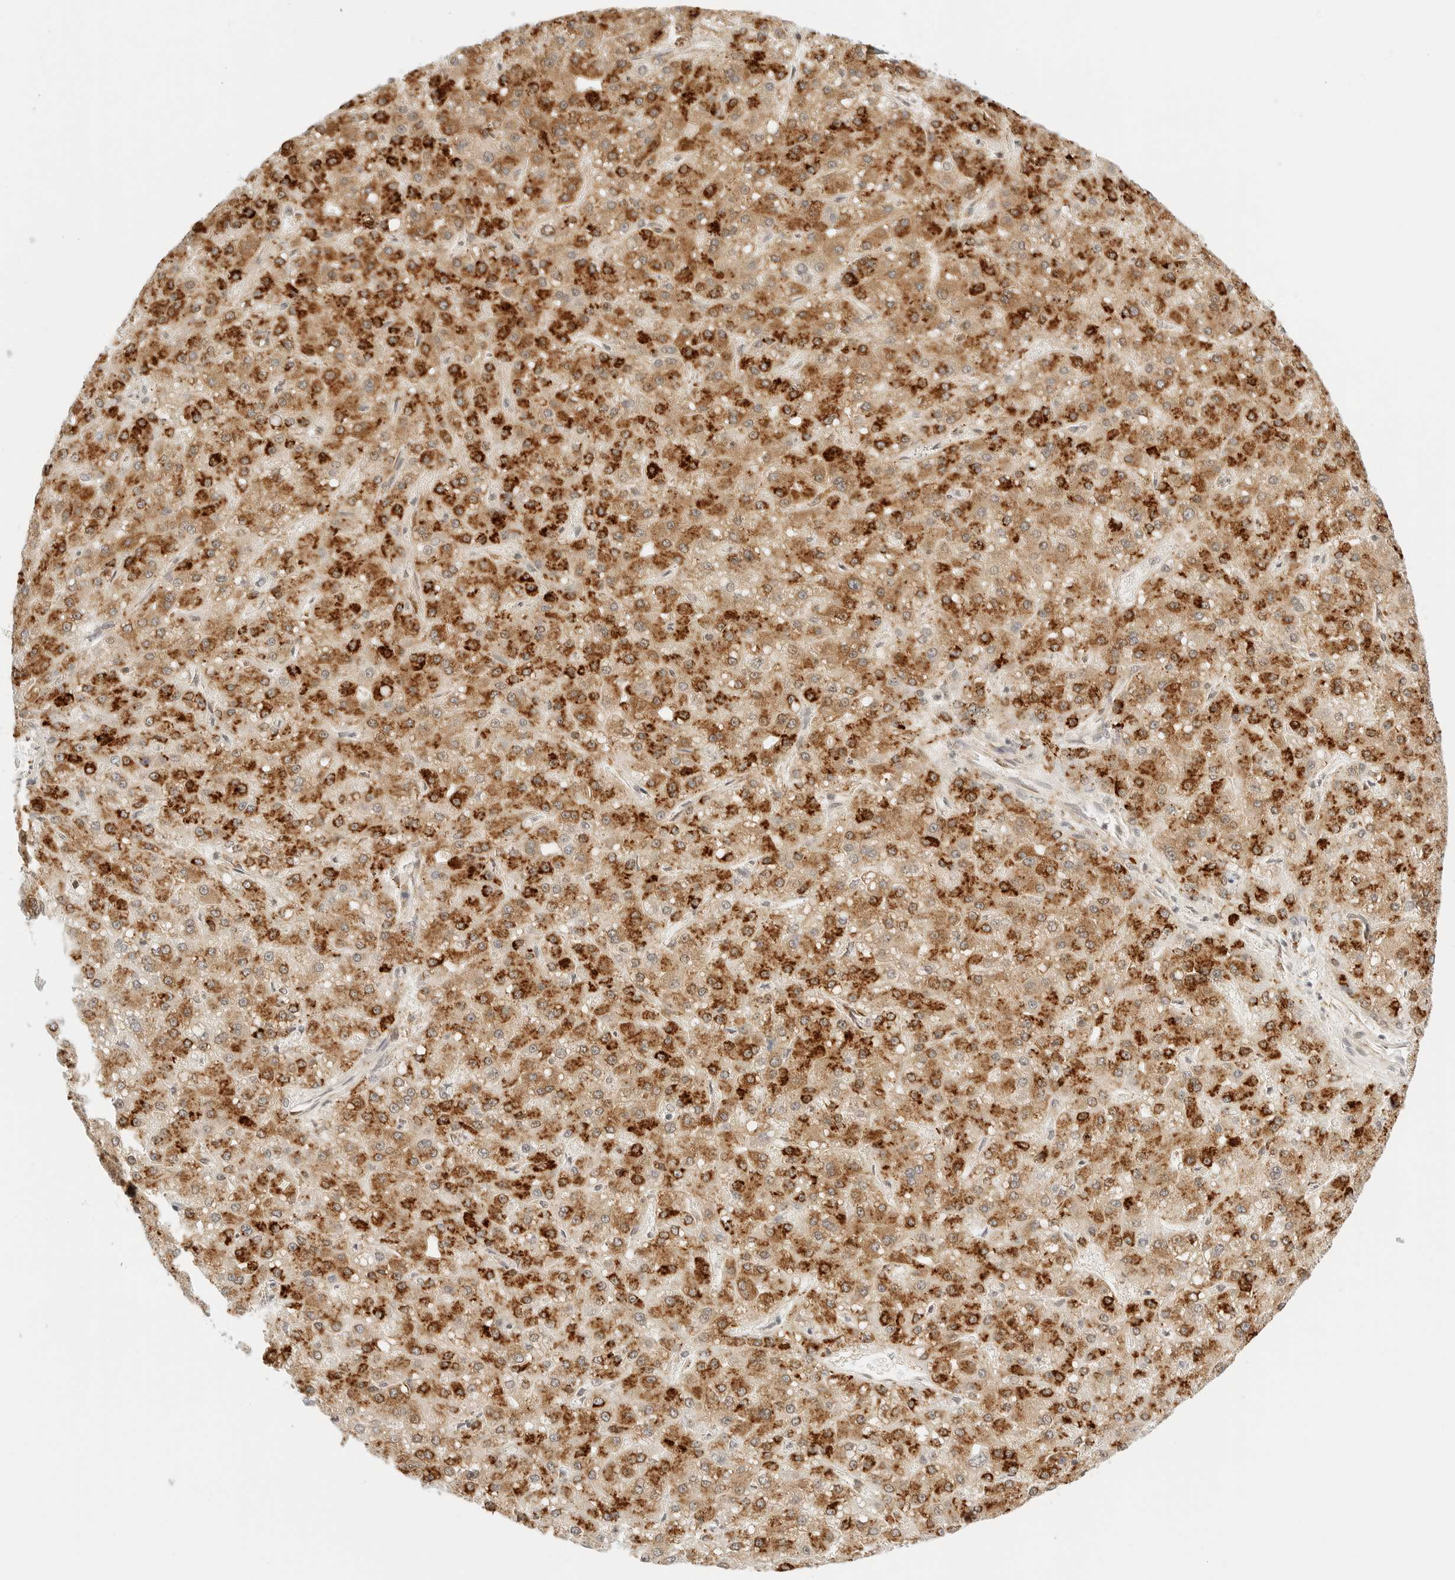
{"staining": {"intensity": "strong", "quantity": ">75%", "location": "cytoplasmic/membranous"}, "tissue": "liver cancer", "cell_type": "Tumor cells", "image_type": "cancer", "snomed": [{"axis": "morphology", "description": "Carcinoma, Hepatocellular, NOS"}, {"axis": "topography", "description": "Liver"}], "caption": "Strong cytoplasmic/membranous positivity for a protein is identified in about >75% of tumor cells of liver cancer (hepatocellular carcinoma) using IHC.", "gene": "TEKT2", "patient": {"sex": "male", "age": 67}}